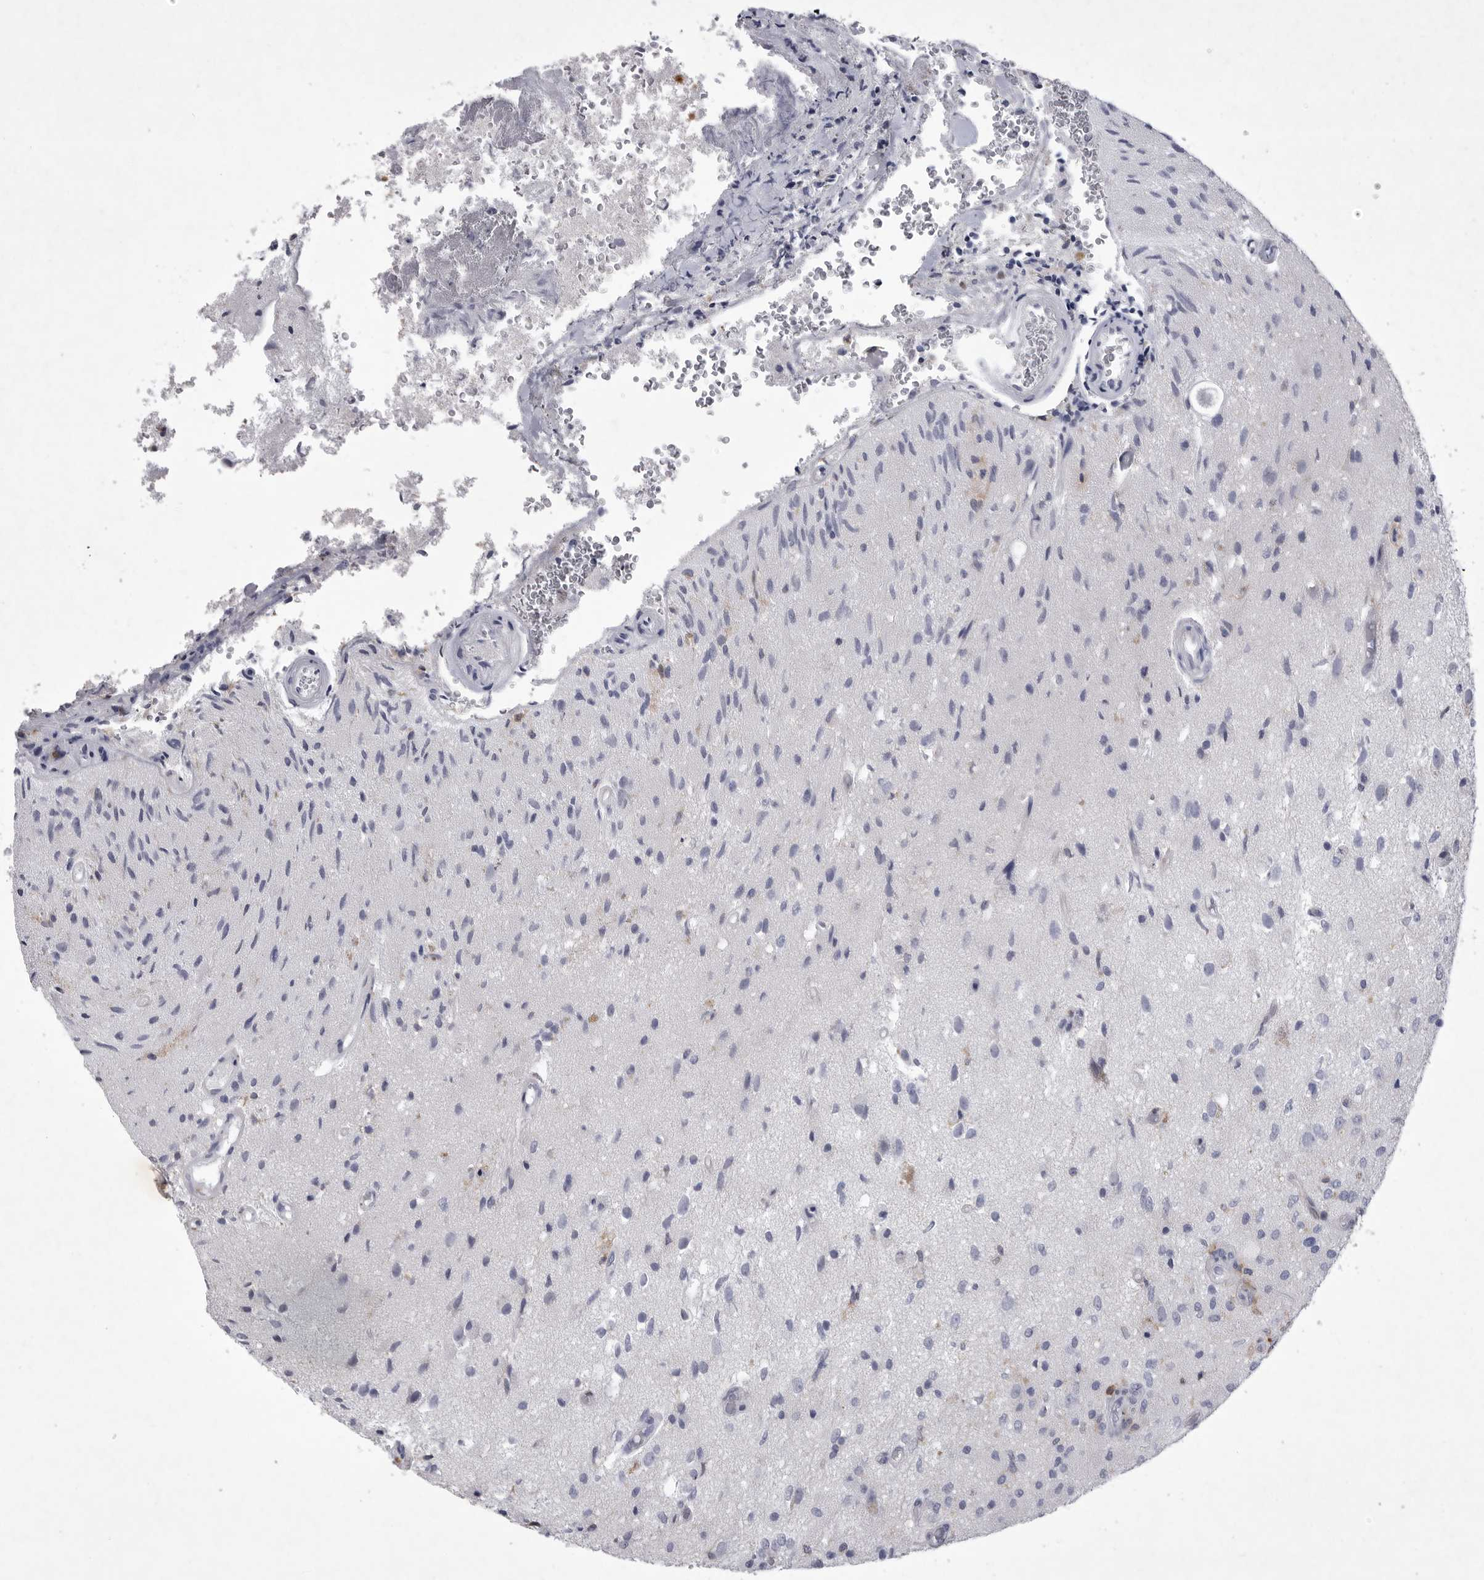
{"staining": {"intensity": "negative", "quantity": "none", "location": "none"}, "tissue": "glioma", "cell_type": "Tumor cells", "image_type": "cancer", "snomed": [{"axis": "morphology", "description": "Normal tissue, NOS"}, {"axis": "morphology", "description": "Glioma, malignant, High grade"}, {"axis": "topography", "description": "Cerebral cortex"}], "caption": "IHC image of neoplastic tissue: glioma stained with DAB (3,3'-diaminobenzidine) reveals no significant protein expression in tumor cells.", "gene": "SIGLEC10", "patient": {"sex": "male", "age": 77}}